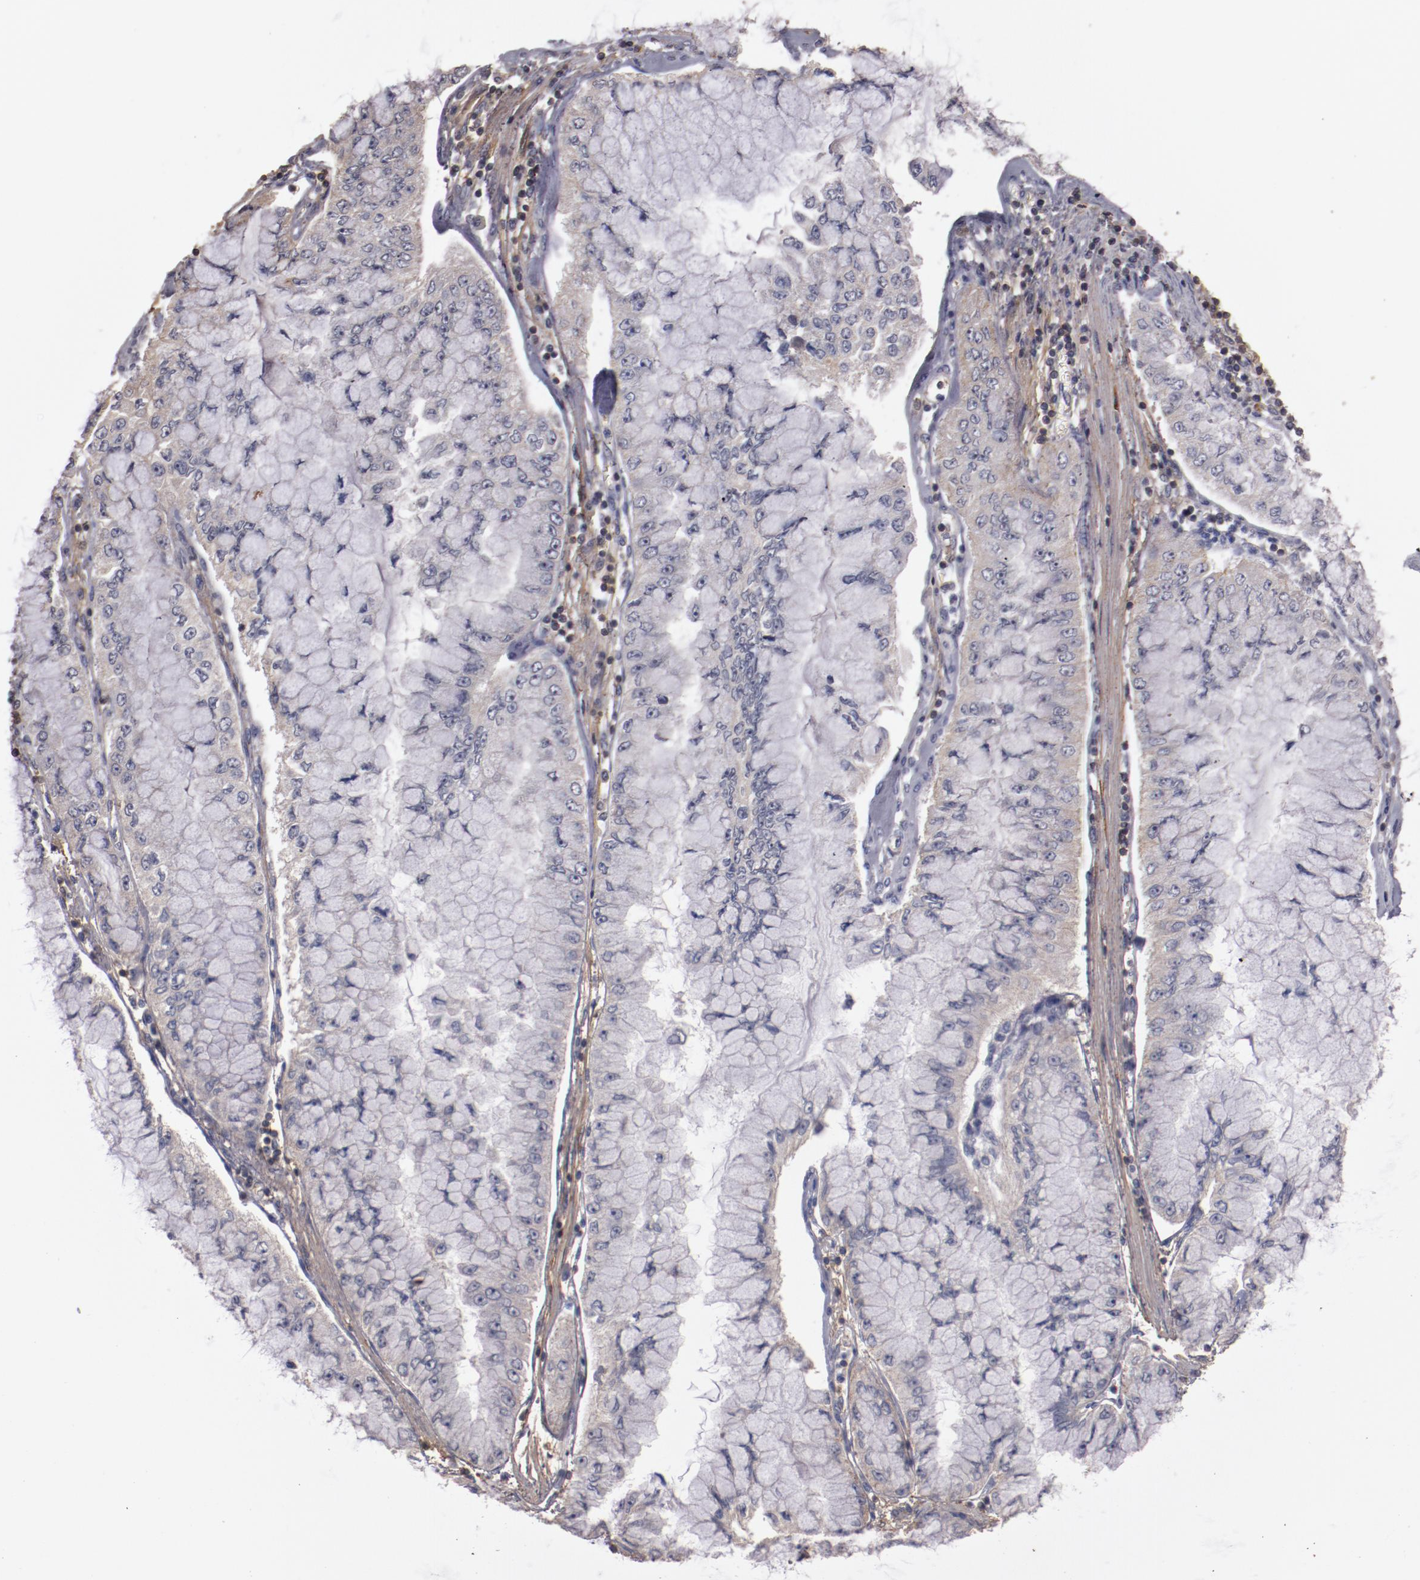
{"staining": {"intensity": "negative", "quantity": "none", "location": "none"}, "tissue": "liver cancer", "cell_type": "Tumor cells", "image_type": "cancer", "snomed": [{"axis": "morphology", "description": "Cholangiocarcinoma"}, {"axis": "topography", "description": "Liver"}], "caption": "Human liver cholangiocarcinoma stained for a protein using immunohistochemistry reveals no positivity in tumor cells.", "gene": "MBL2", "patient": {"sex": "female", "age": 79}}